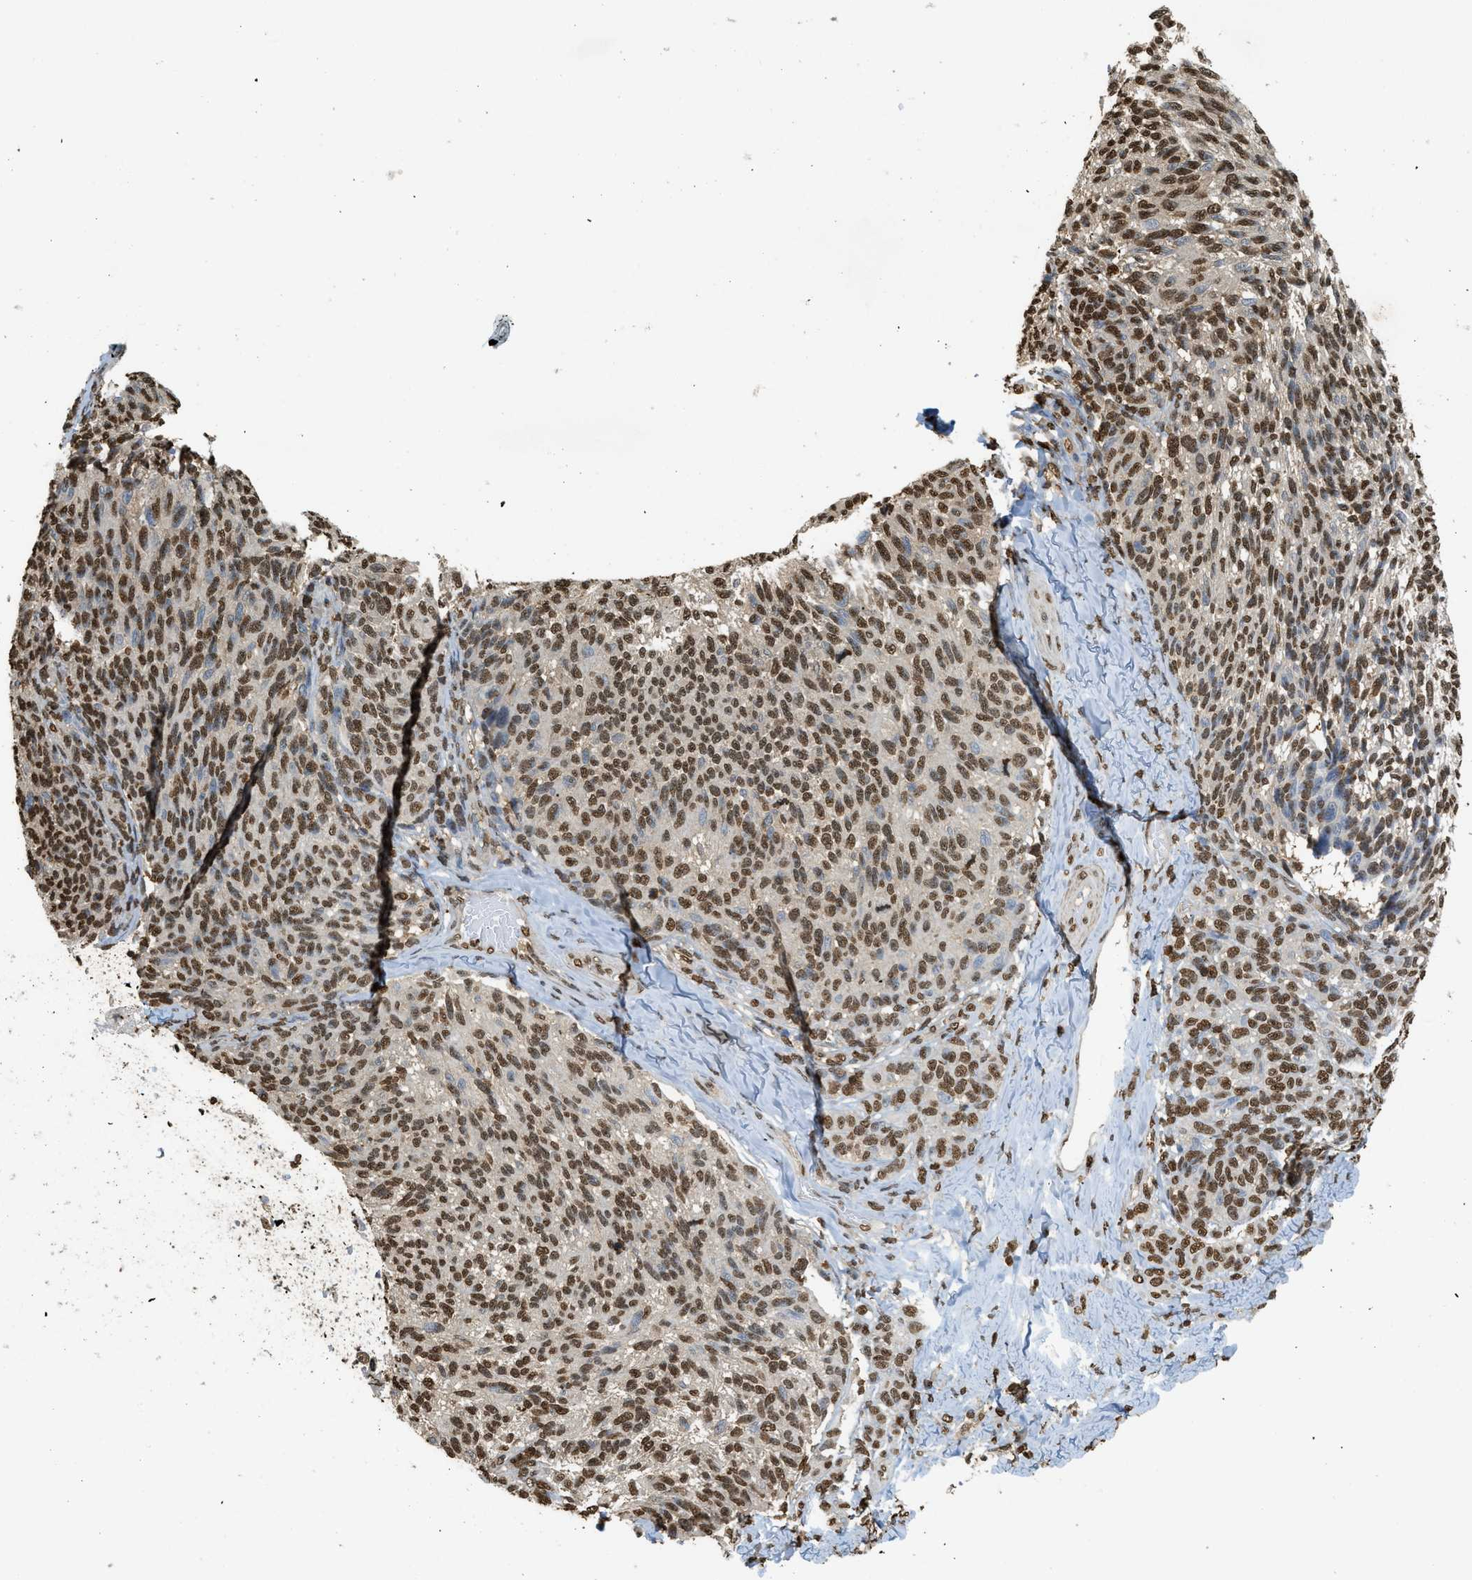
{"staining": {"intensity": "strong", "quantity": ">75%", "location": "nuclear"}, "tissue": "melanoma", "cell_type": "Tumor cells", "image_type": "cancer", "snomed": [{"axis": "morphology", "description": "Malignant melanoma, NOS"}, {"axis": "topography", "description": "Skin"}], "caption": "This histopathology image demonstrates IHC staining of malignant melanoma, with high strong nuclear positivity in about >75% of tumor cells.", "gene": "NR5A2", "patient": {"sex": "female", "age": 73}}